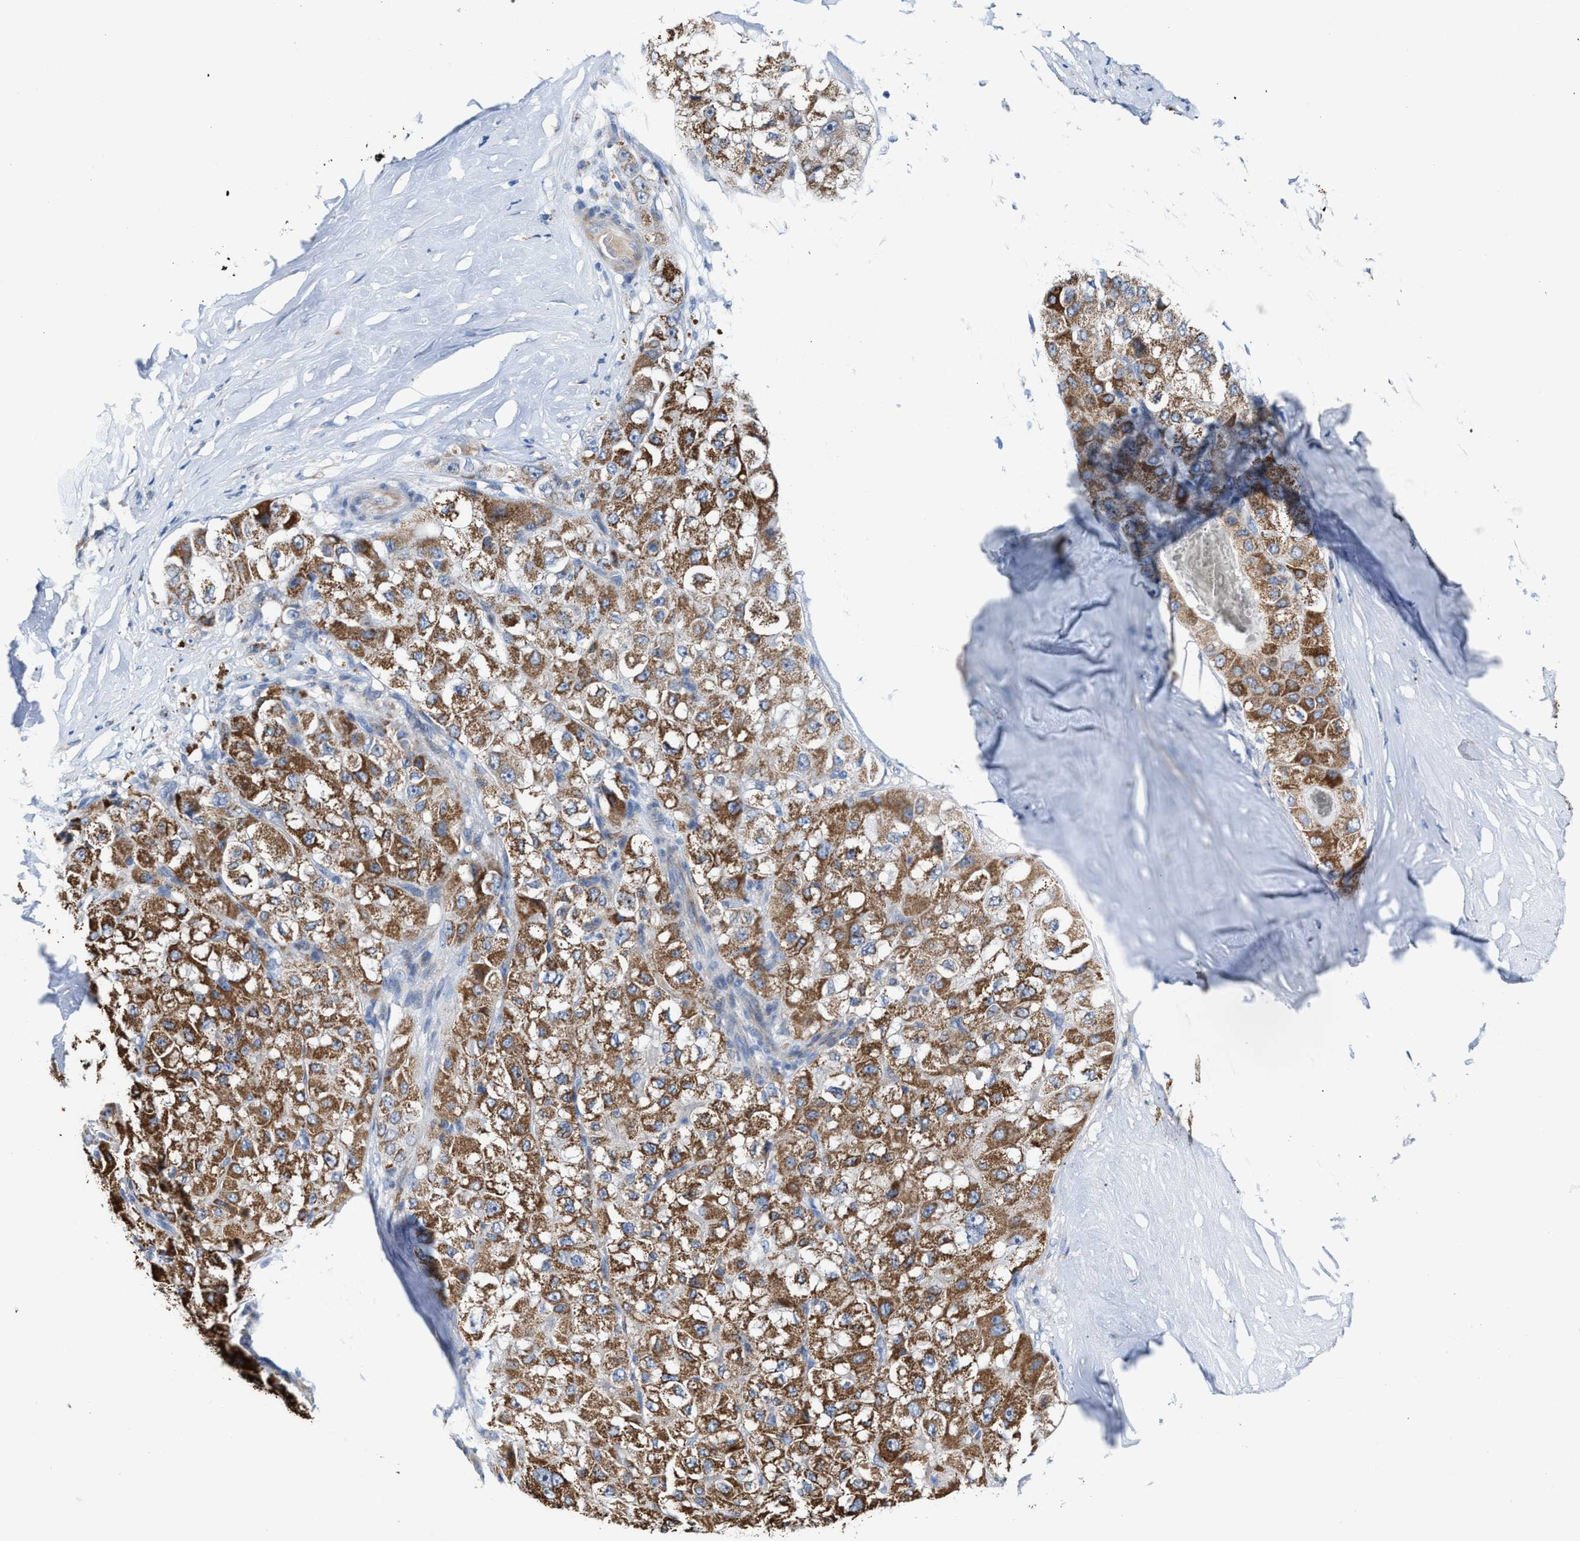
{"staining": {"intensity": "moderate", "quantity": ">75%", "location": "cytoplasmic/membranous"}, "tissue": "liver cancer", "cell_type": "Tumor cells", "image_type": "cancer", "snomed": [{"axis": "morphology", "description": "Carcinoma, Hepatocellular, NOS"}, {"axis": "topography", "description": "Liver"}], "caption": "This histopathology image shows liver cancer stained with IHC to label a protein in brown. The cytoplasmic/membranous of tumor cells show moderate positivity for the protein. Nuclei are counter-stained blue.", "gene": "JAG1", "patient": {"sex": "male", "age": 80}}